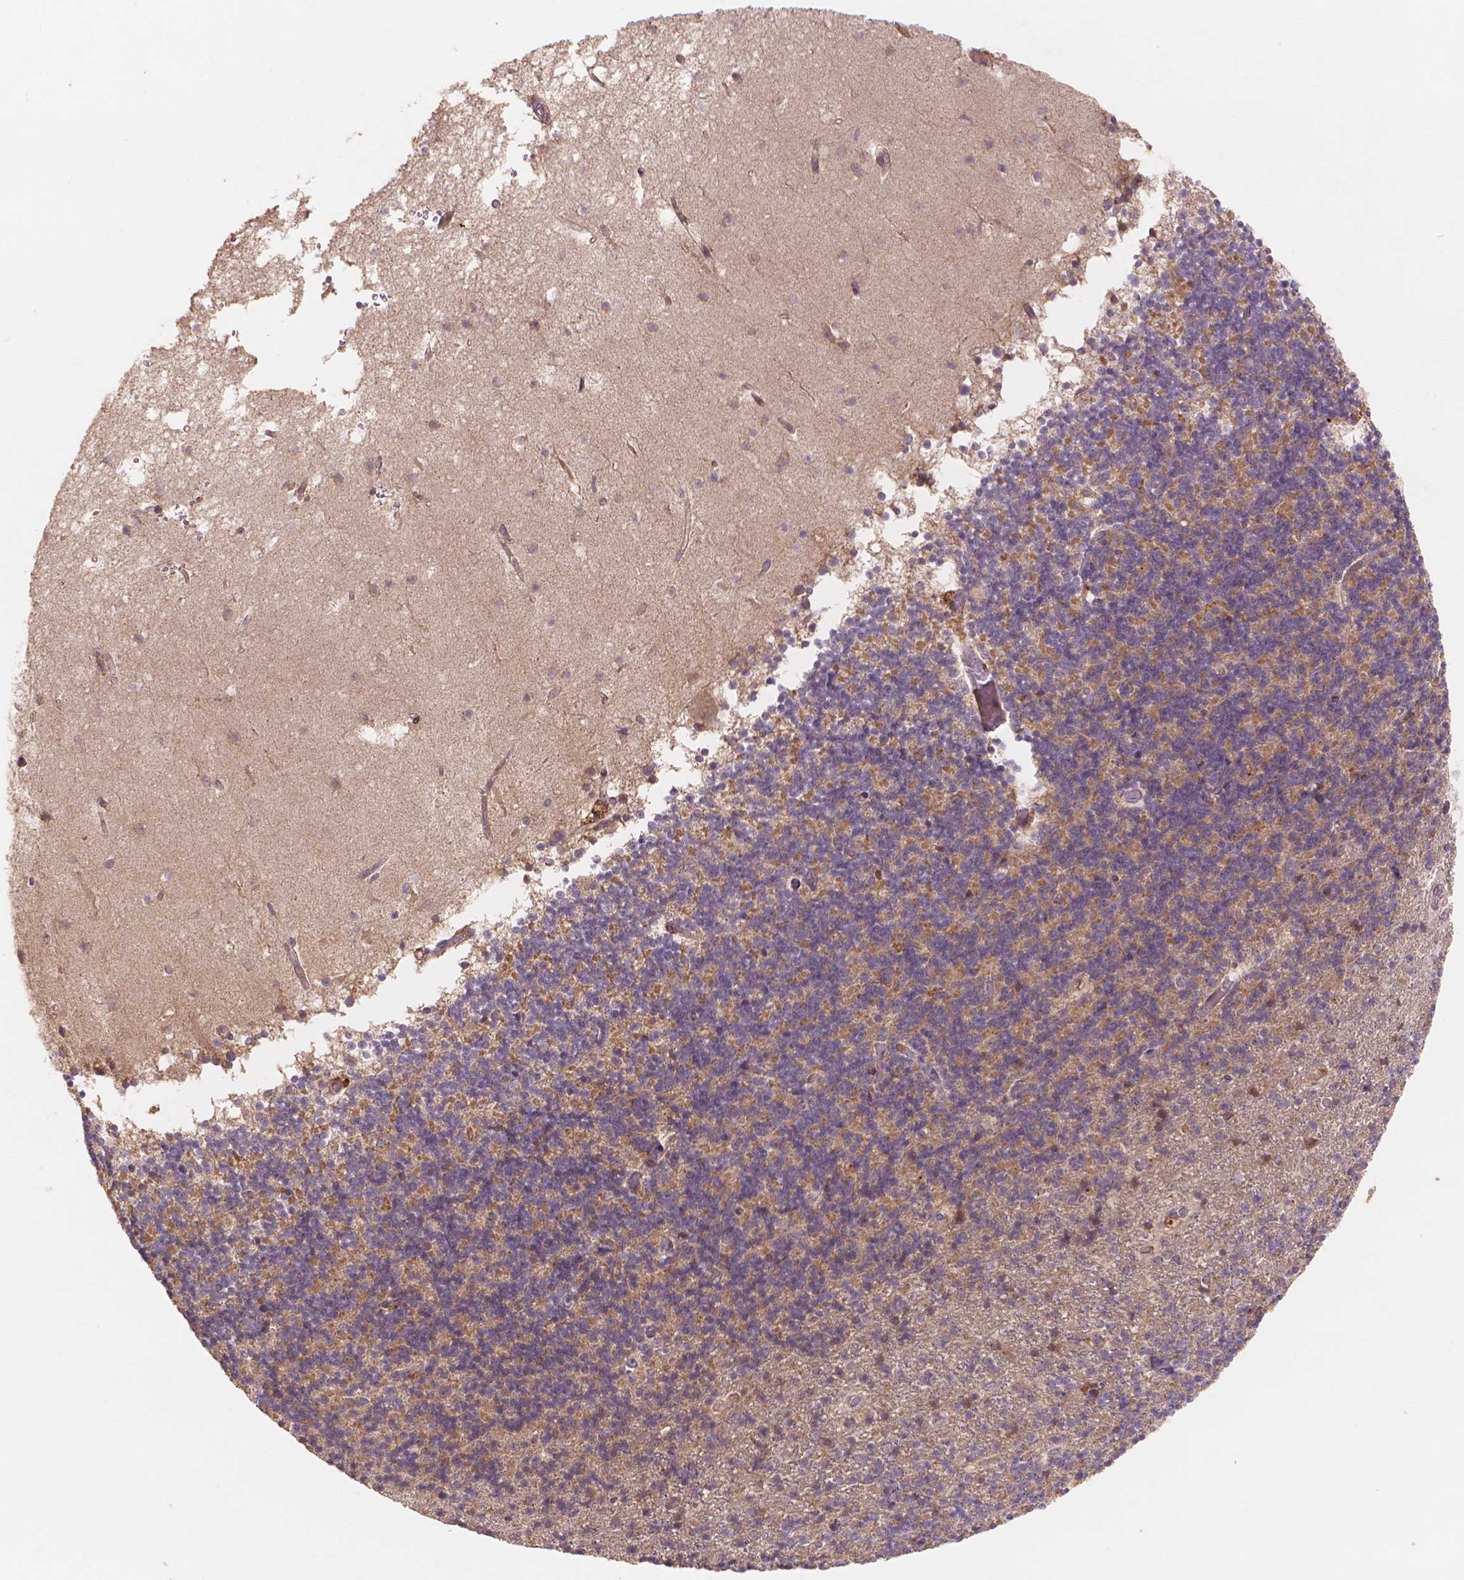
{"staining": {"intensity": "weak", "quantity": "25%-75%", "location": "cytoplasmic/membranous"}, "tissue": "cerebellum", "cell_type": "Cells in granular layer", "image_type": "normal", "snomed": [{"axis": "morphology", "description": "Normal tissue, NOS"}, {"axis": "topography", "description": "Cerebellum"}], "caption": "About 25%-75% of cells in granular layer in benign human cerebellum exhibit weak cytoplasmic/membranous protein positivity as visualized by brown immunohistochemical staining.", "gene": "TAB2", "patient": {"sex": "male", "age": 70}}